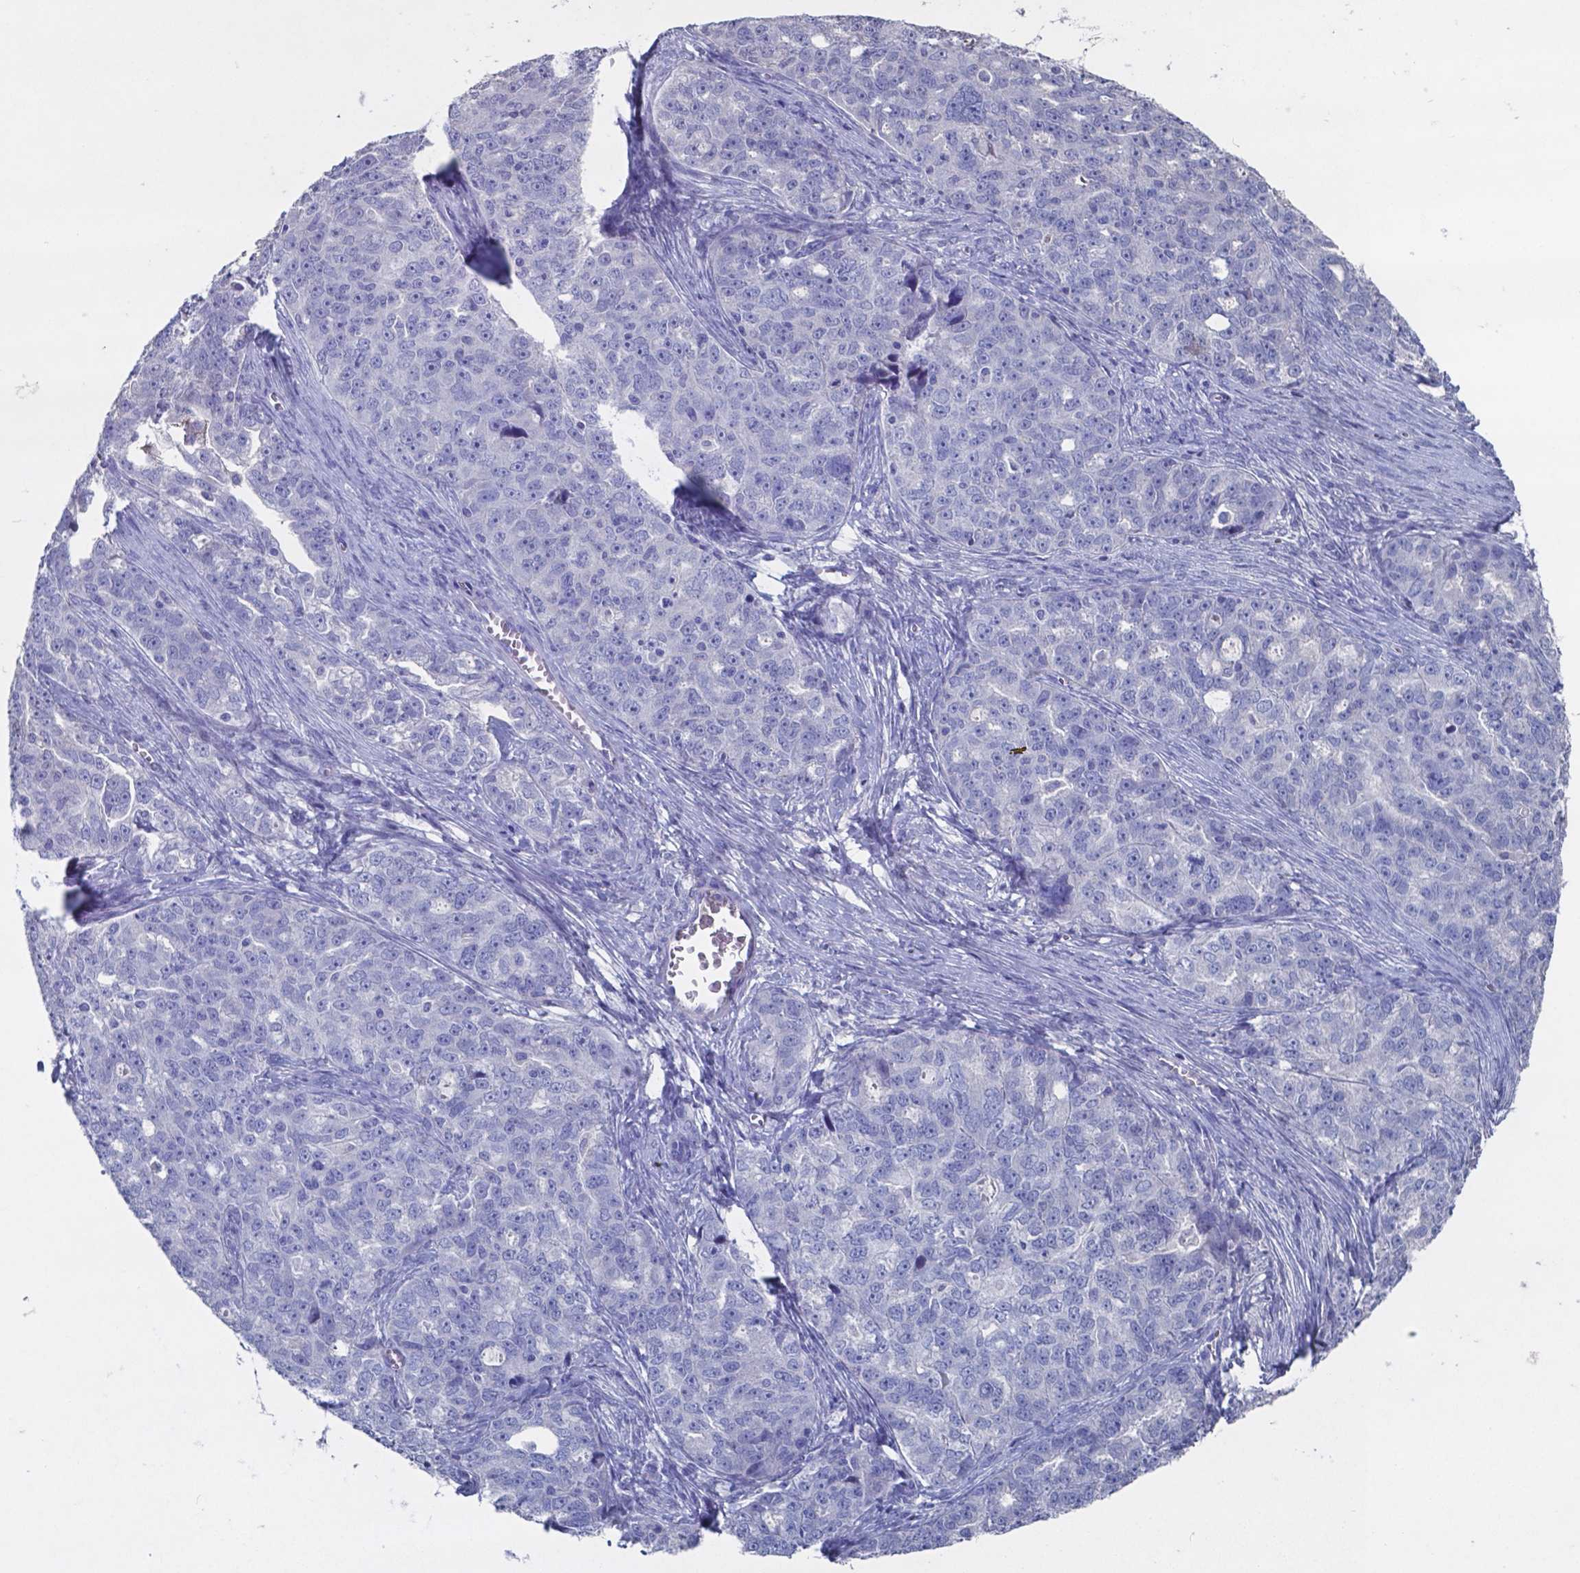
{"staining": {"intensity": "negative", "quantity": "none", "location": "none"}, "tissue": "ovarian cancer", "cell_type": "Tumor cells", "image_type": "cancer", "snomed": [{"axis": "morphology", "description": "Cystadenocarcinoma, serous, NOS"}, {"axis": "topography", "description": "Ovary"}], "caption": "The histopathology image reveals no staining of tumor cells in ovarian cancer.", "gene": "TTR", "patient": {"sex": "female", "age": 51}}